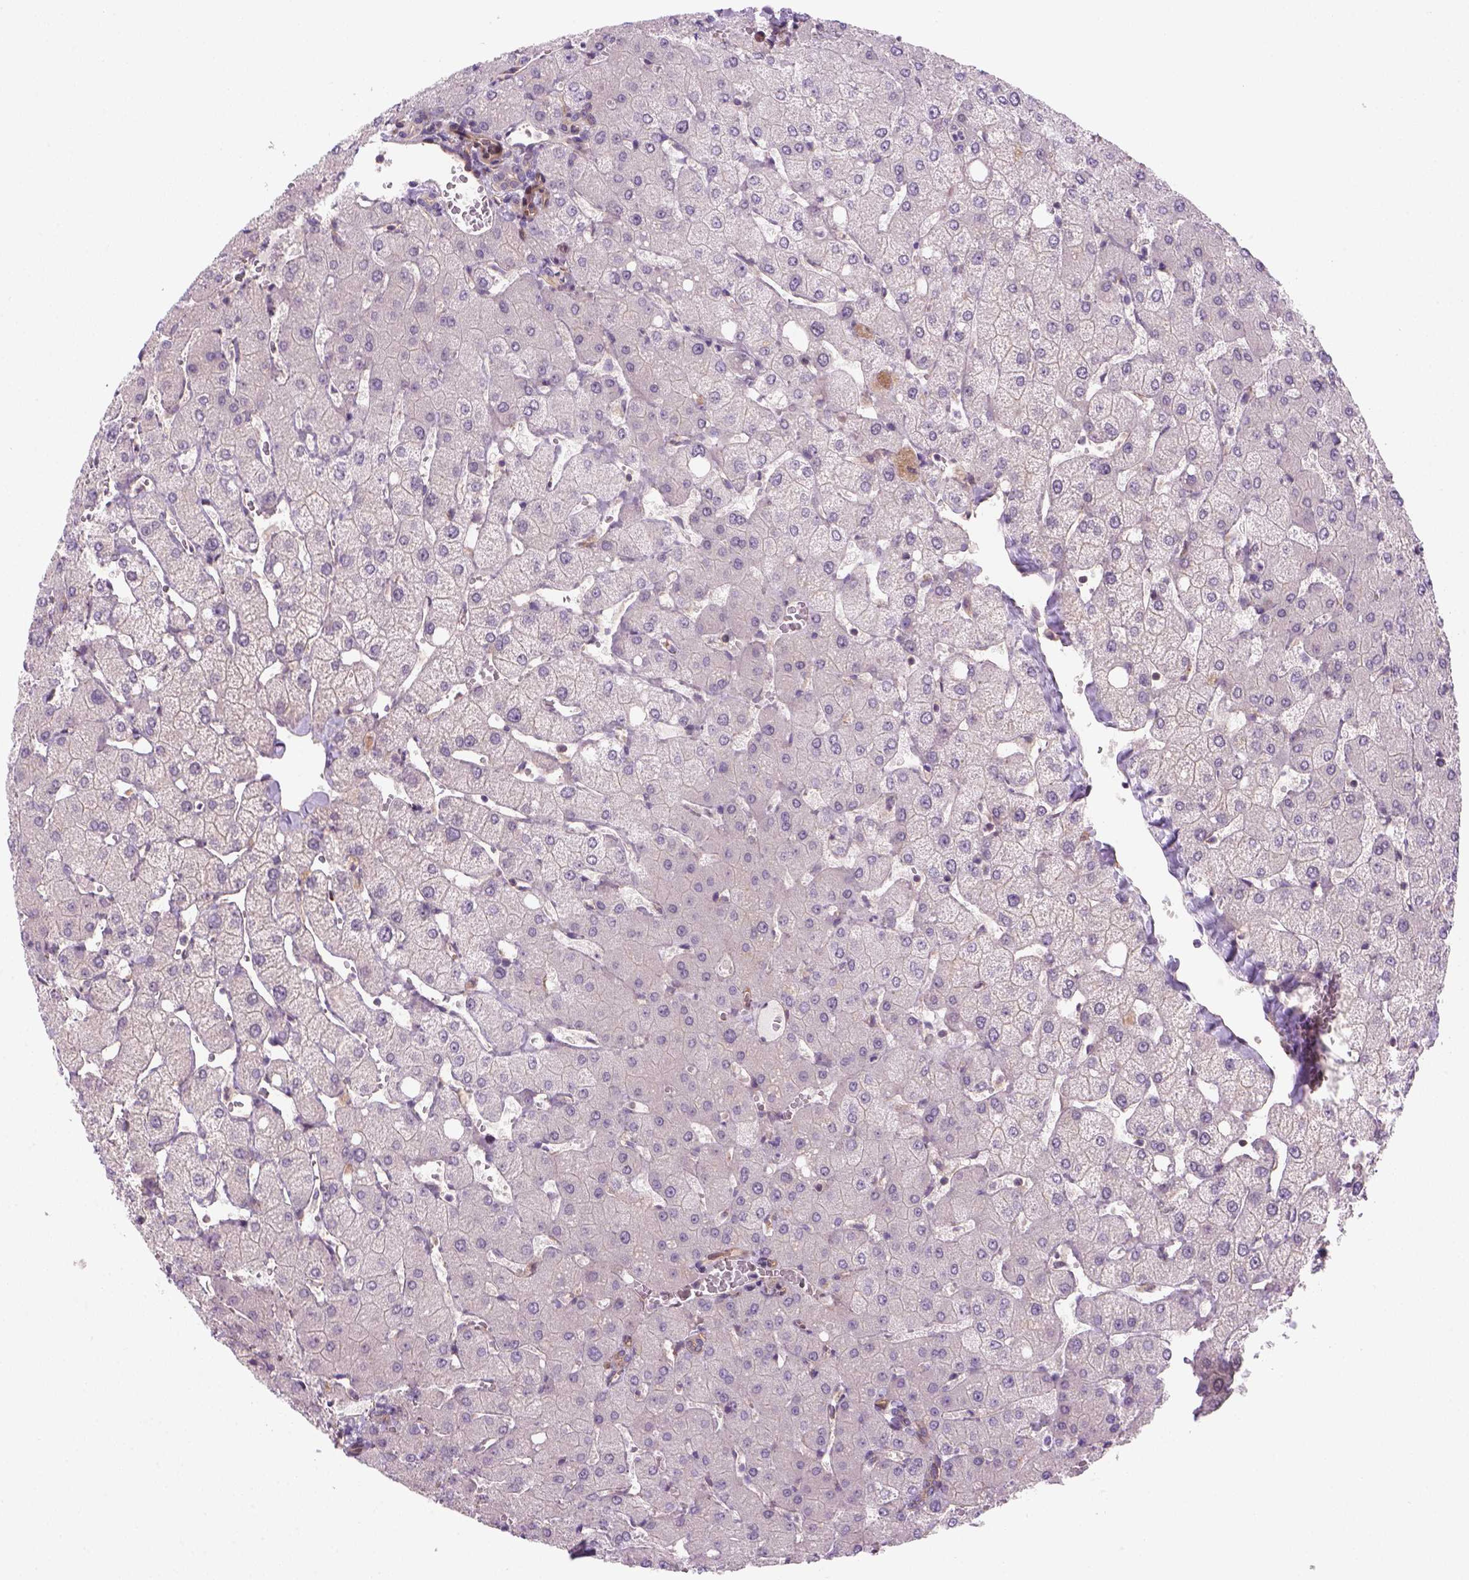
{"staining": {"intensity": "negative", "quantity": "none", "location": "none"}, "tissue": "liver", "cell_type": "Cholangiocytes", "image_type": "normal", "snomed": [{"axis": "morphology", "description": "Normal tissue, NOS"}, {"axis": "topography", "description": "Liver"}], "caption": "This is a micrograph of immunohistochemistry (IHC) staining of normal liver, which shows no positivity in cholangiocytes. Nuclei are stained in blue.", "gene": "VSTM5", "patient": {"sex": "female", "age": 54}}